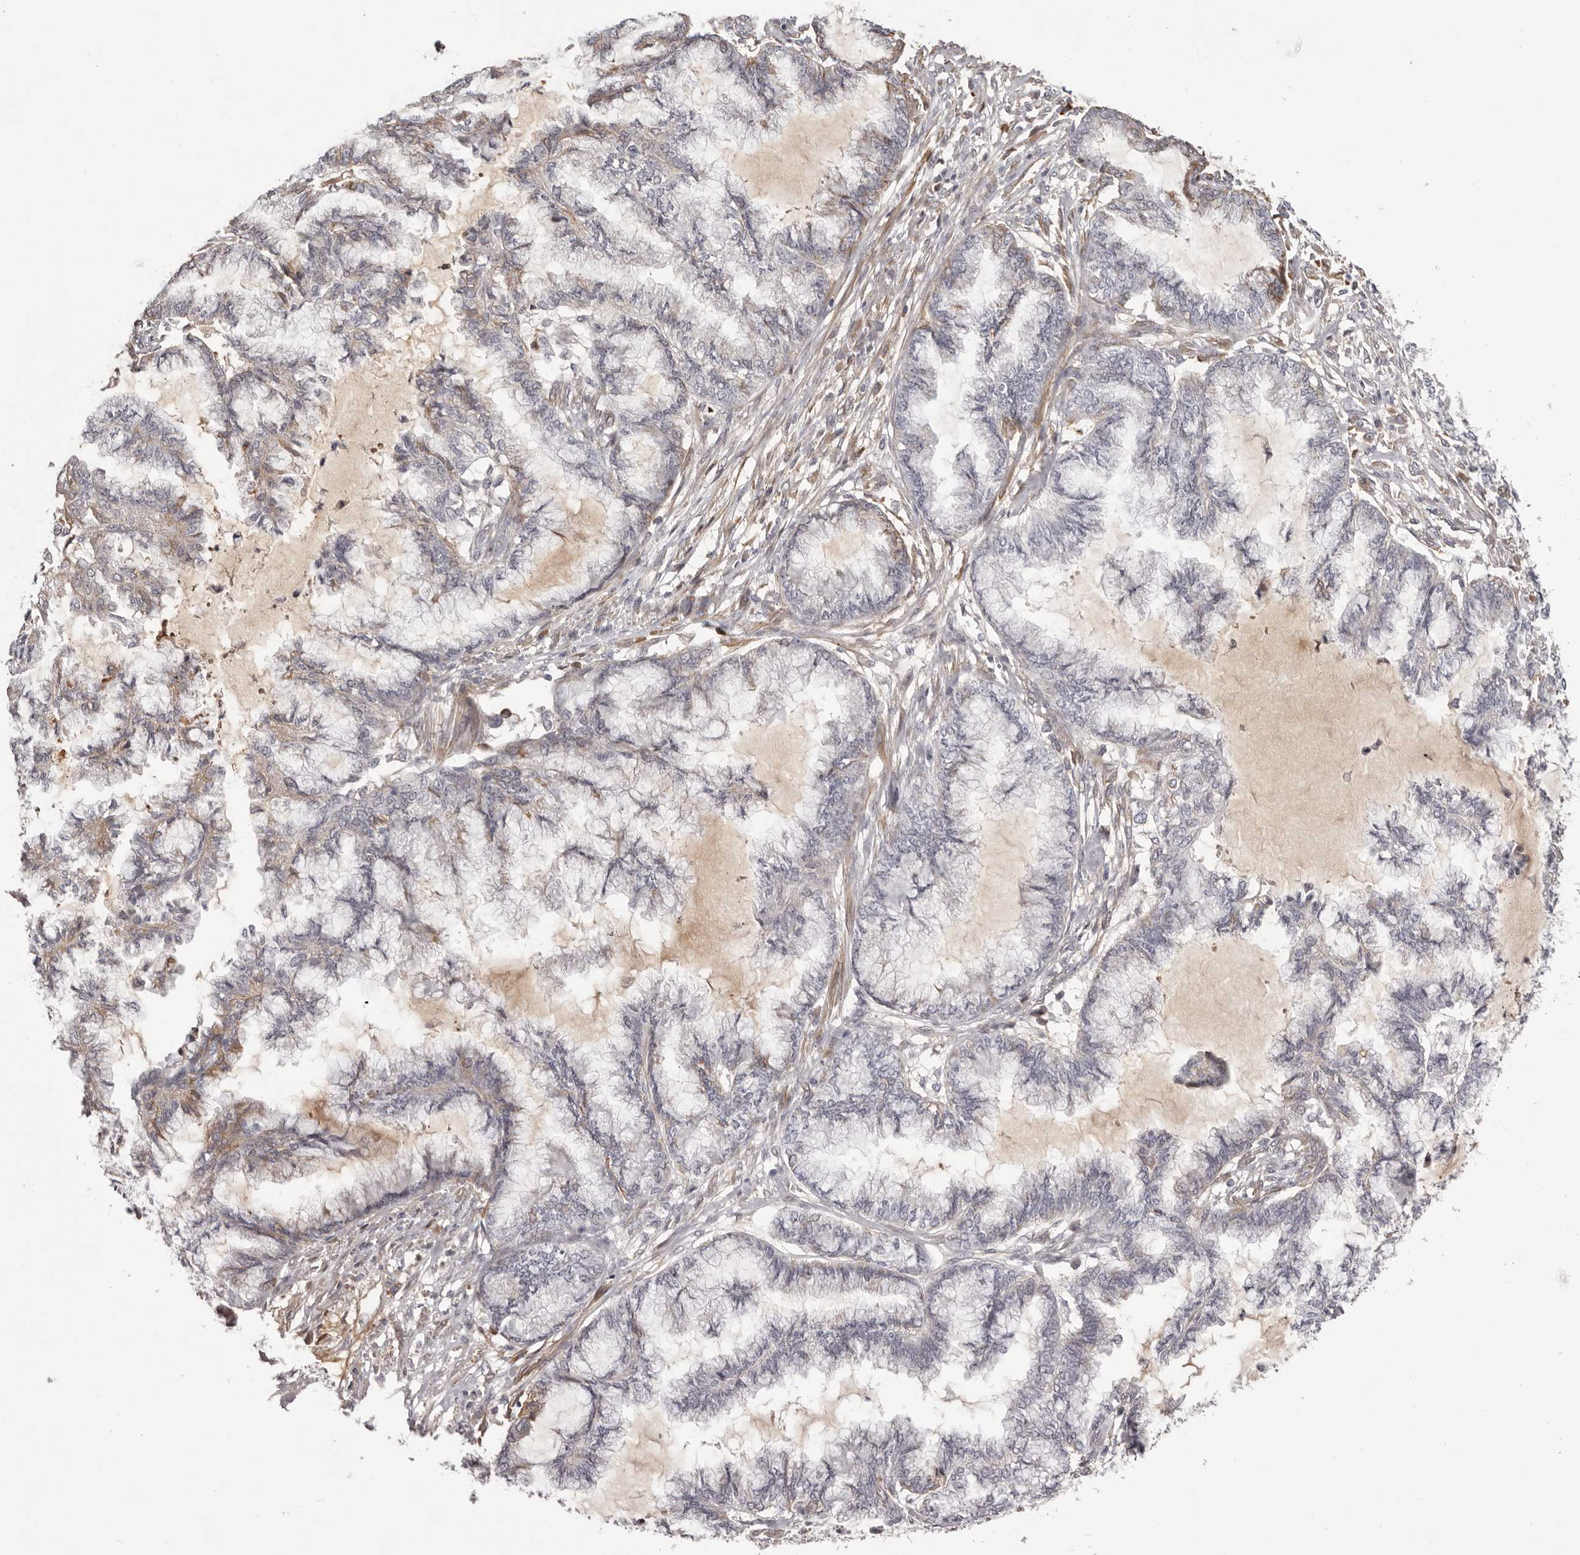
{"staining": {"intensity": "moderate", "quantity": "<25%", "location": "cytoplasmic/membranous"}, "tissue": "endometrial cancer", "cell_type": "Tumor cells", "image_type": "cancer", "snomed": [{"axis": "morphology", "description": "Adenocarcinoma, NOS"}, {"axis": "topography", "description": "Endometrium"}], "caption": "Immunohistochemical staining of human endometrial adenocarcinoma displays low levels of moderate cytoplasmic/membranous staining in about <25% of tumor cells.", "gene": "OTUD3", "patient": {"sex": "female", "age": 86}}